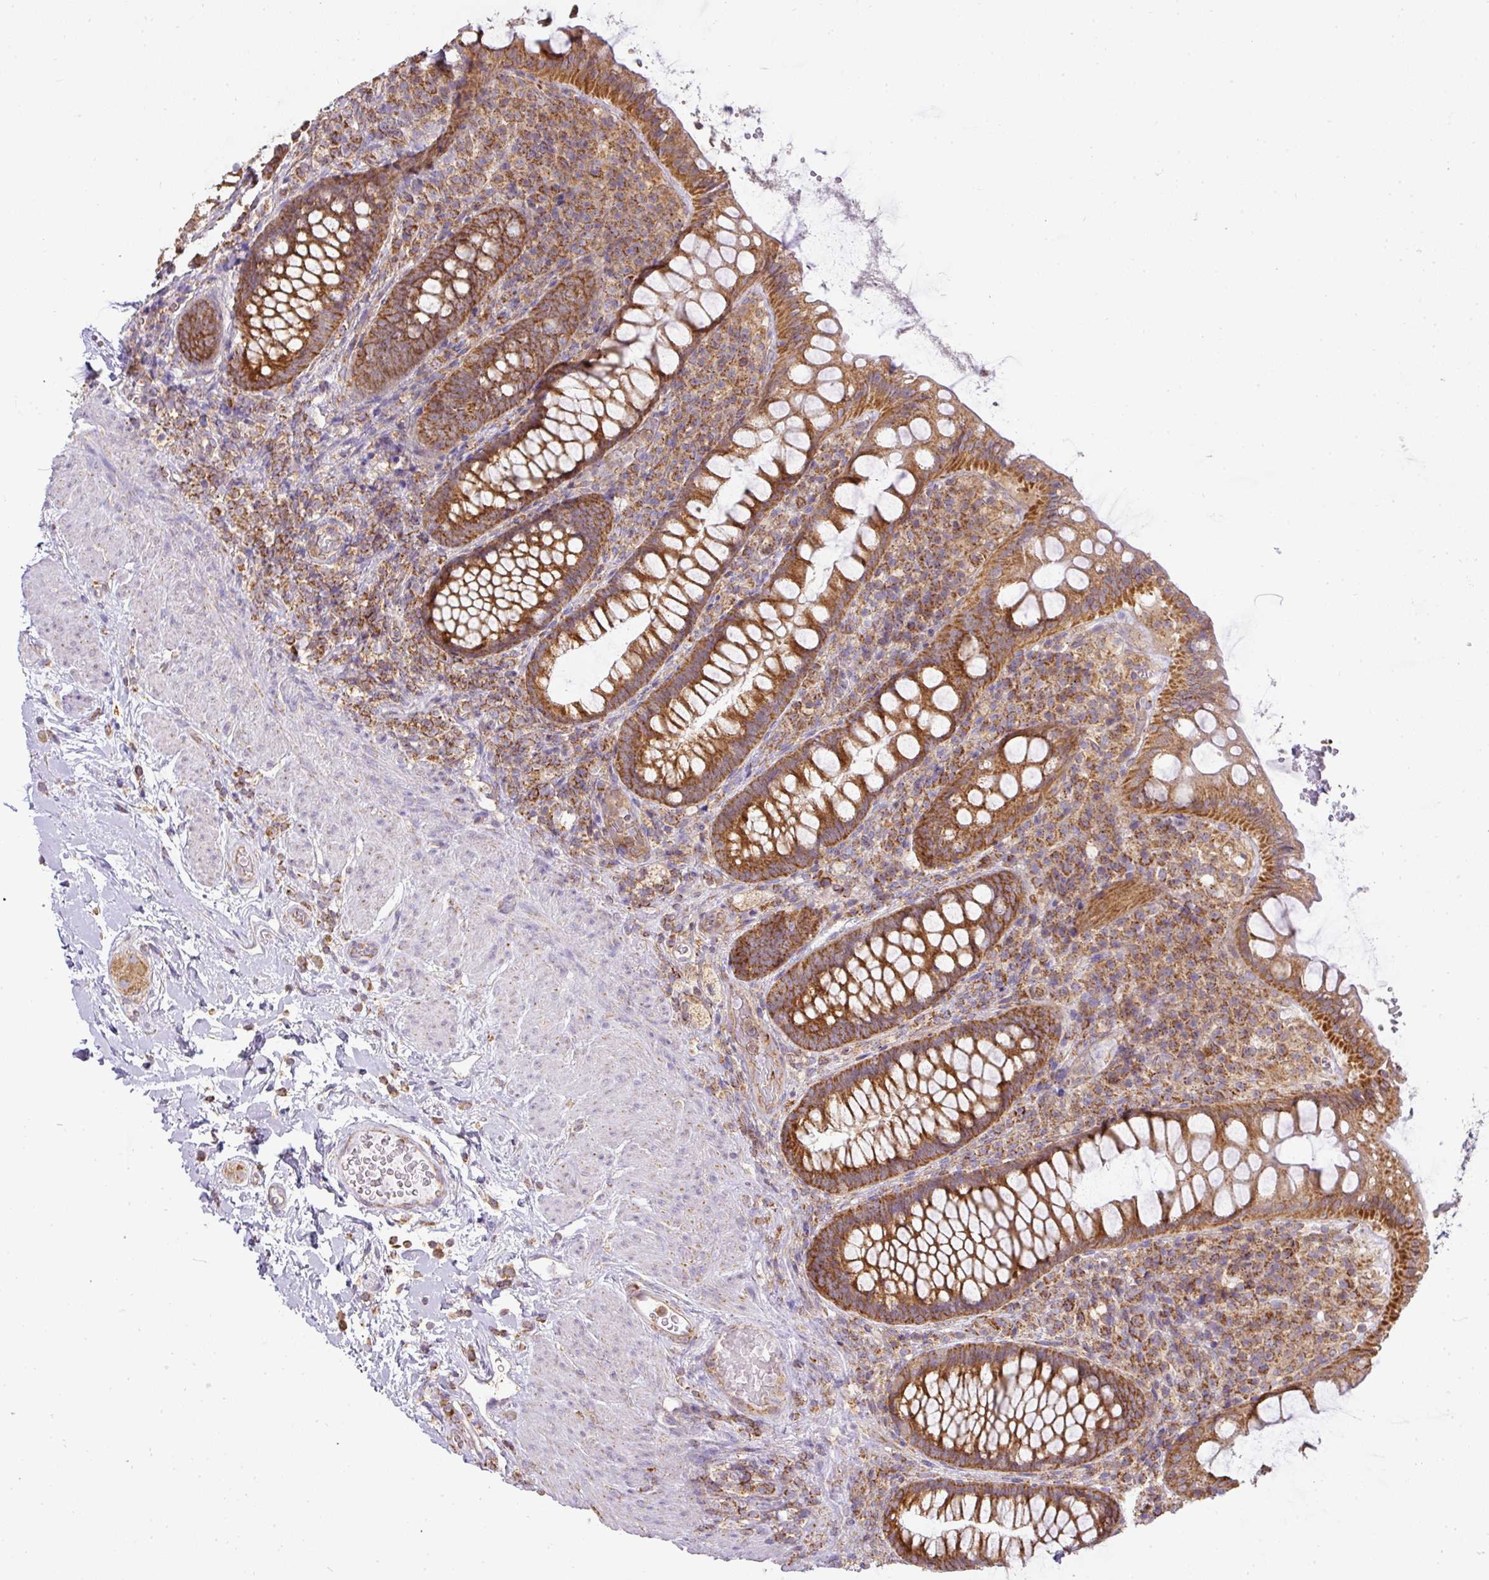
{"staining": {"intensity": "strong", "quantity": ">75%", "location": "cytoplasmic/membranous"}, "tissue": "rectum", "cell_type": "Glandular cells", "image_type": "normal", "snomed": [{"axis": "morphology", "description": "Normal tissue, NOS"}, {"axis": "topography", "description": "Rectum"}, {"axis": "topography", "description": "Peripheral nerve tissue"}], "caption": "Benign rectum displays strong cytoplasmic/membranous positivity in about >75% of glandular cells Immunohistochemistry stains the protein of interest in brown and the nuclei are stained blue..", "gene": "ZNF211", "patient": {"sex": "female", "age": 69}}